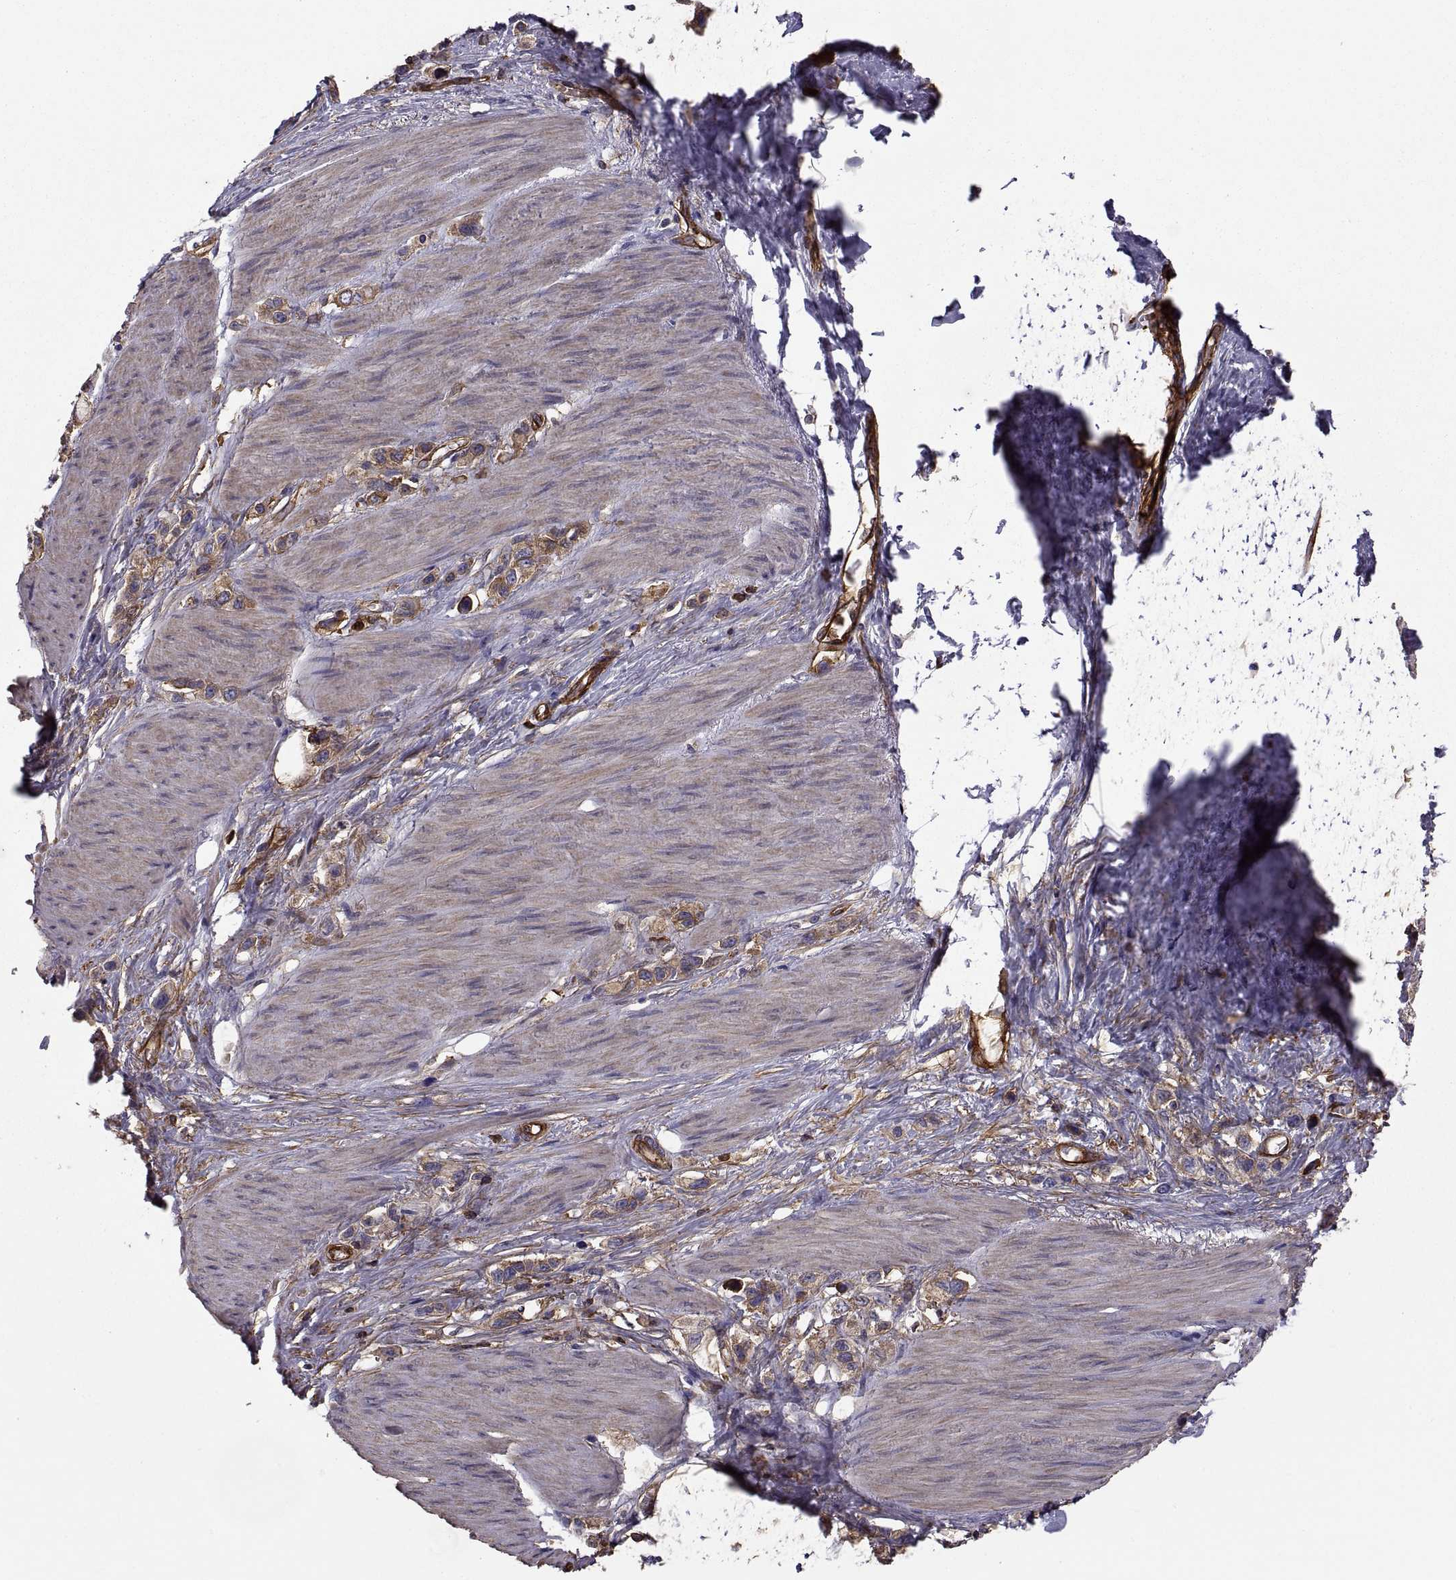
{"staining": {"intensity": "moderate", "quantity": ">75%", "location": "cytoplasmic/membranous"}, "tissue": "stomach cancer", "cell_type": "Tumor cells", "image_type": "cancer", "snomed": [{"axis": "morphology", "description": "Normal tissue, NOS"}, {"axis": "morphology", "description": "Adenocarcinoma, NOS"}, {"axis": "morphology", "description": "Adenocarcinoma, High grade"}, {"axis": "topography", "description": "Stomach, upper"}, {"axis": "topography", "description": "Stomach"}], "caption": "Immunohistochemical staining of human stomach cancer (adenocarcinoma (high-grade)) demonstrates moderate cytoplasmic/membranous protein positivity in about >75% of tumor cells. (DAB (3,3'-diaminobenzidine) IHC with brightfield microscopy, high magnification).", "gene": "MYH9", "patient": {"sex": "female", "age": 65}}